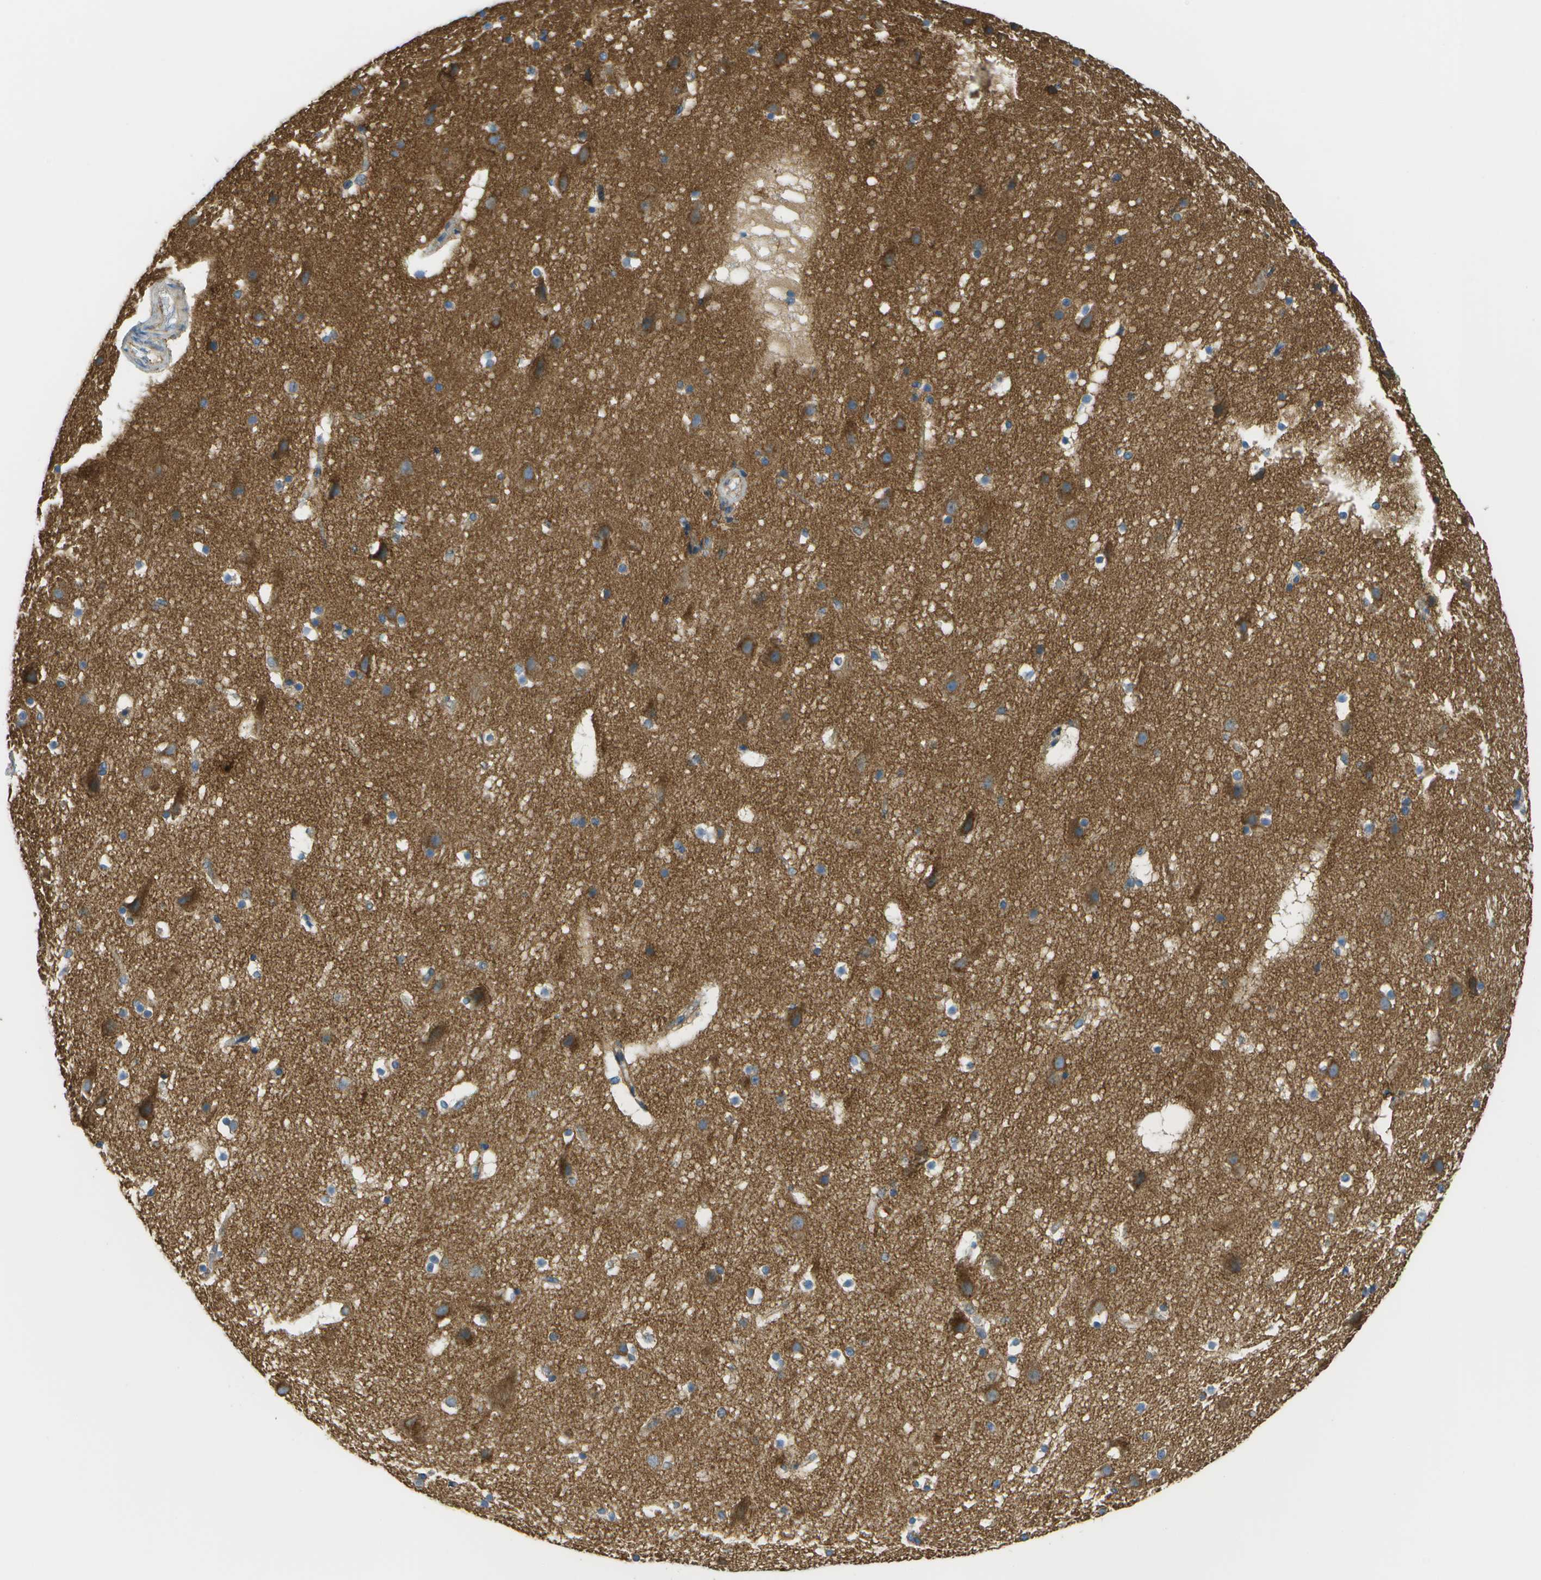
{"staining": {"intensity": "weak", "quantity": "25%-75%", "location": "cytoplasmic/membranous"}, "tissue": "cerebral cortex", "cell_type": "Endothelial cells", "image_type": "normal", "snomed": [{"axis": "morphology", "description": "Normal tissue, NOS"}, {"axis": "topography", "description": "Cerebral cortex"}], "caption": "High-magnification brightfield microscopy of benign cerebral cortex stained with DAB (3,3'-diaminobenzidine) (brown) and counterstained with hematoxylin (blue). endothelial cells exhibit weak cytoplasmic/membranous positivity is identified in about25%-75% of cells.", "gene": "CLTC", "patient": {"sex": "male", "age": 45}}